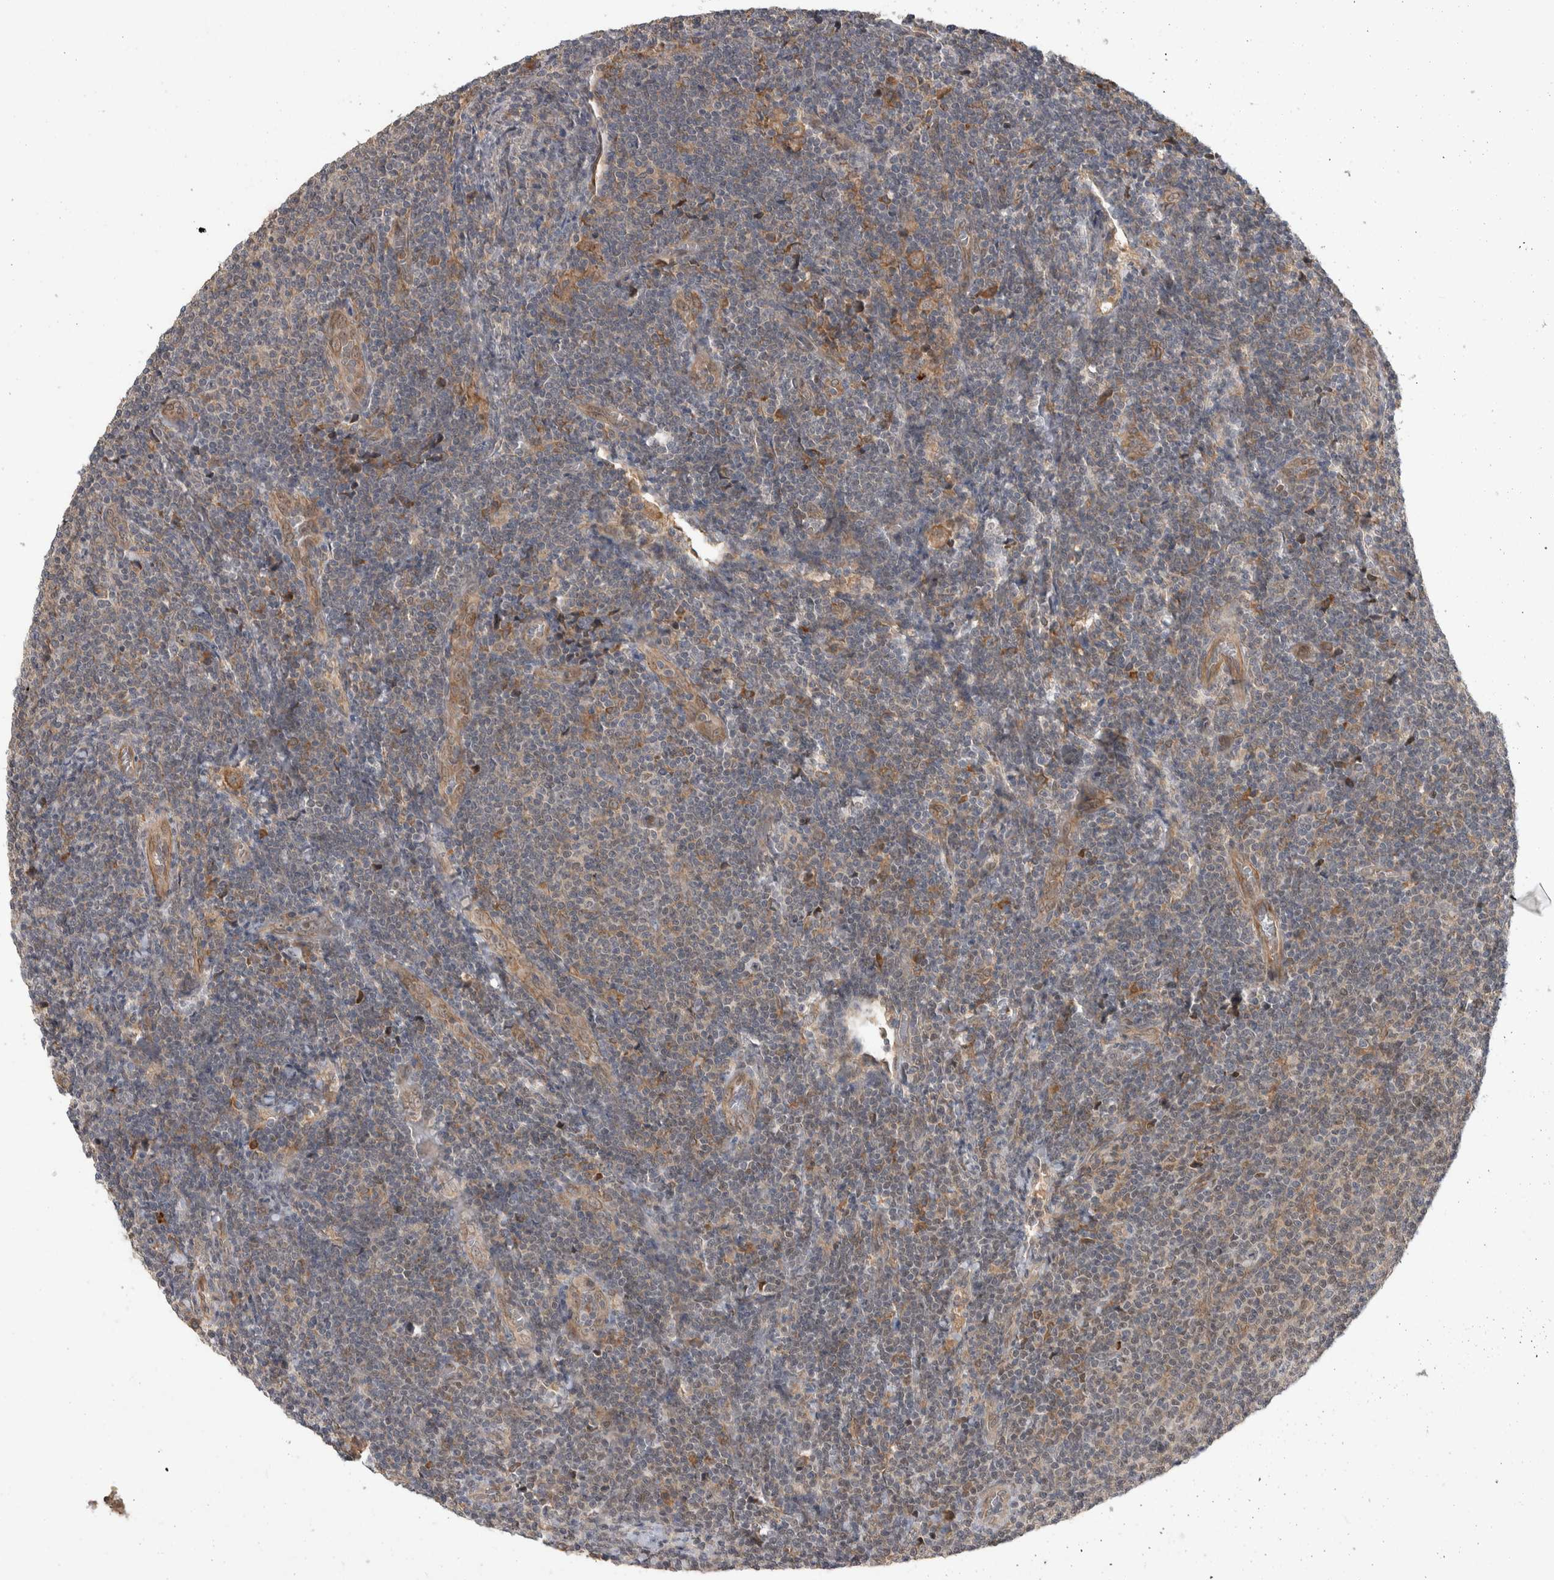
{"staining": {"intensity": "negative", "quantity": "none", "location": "none"}, "tissue": "lymphoma", "cell_type": "Tumor cells", "image_type": "cancer", "snomed": [{"axis": "morphology", "description": "Malignant lymphoma, non-Hodgkin's type, Low grade"}, {"axis": "topography", "description": "Lymph node"}], "caption": "This is an immunohistochemistry image of lymphoma. There is no positivity in tumor cells.", "gene": "PRDM4", "patient": {"sex": "male", "age": 66}}